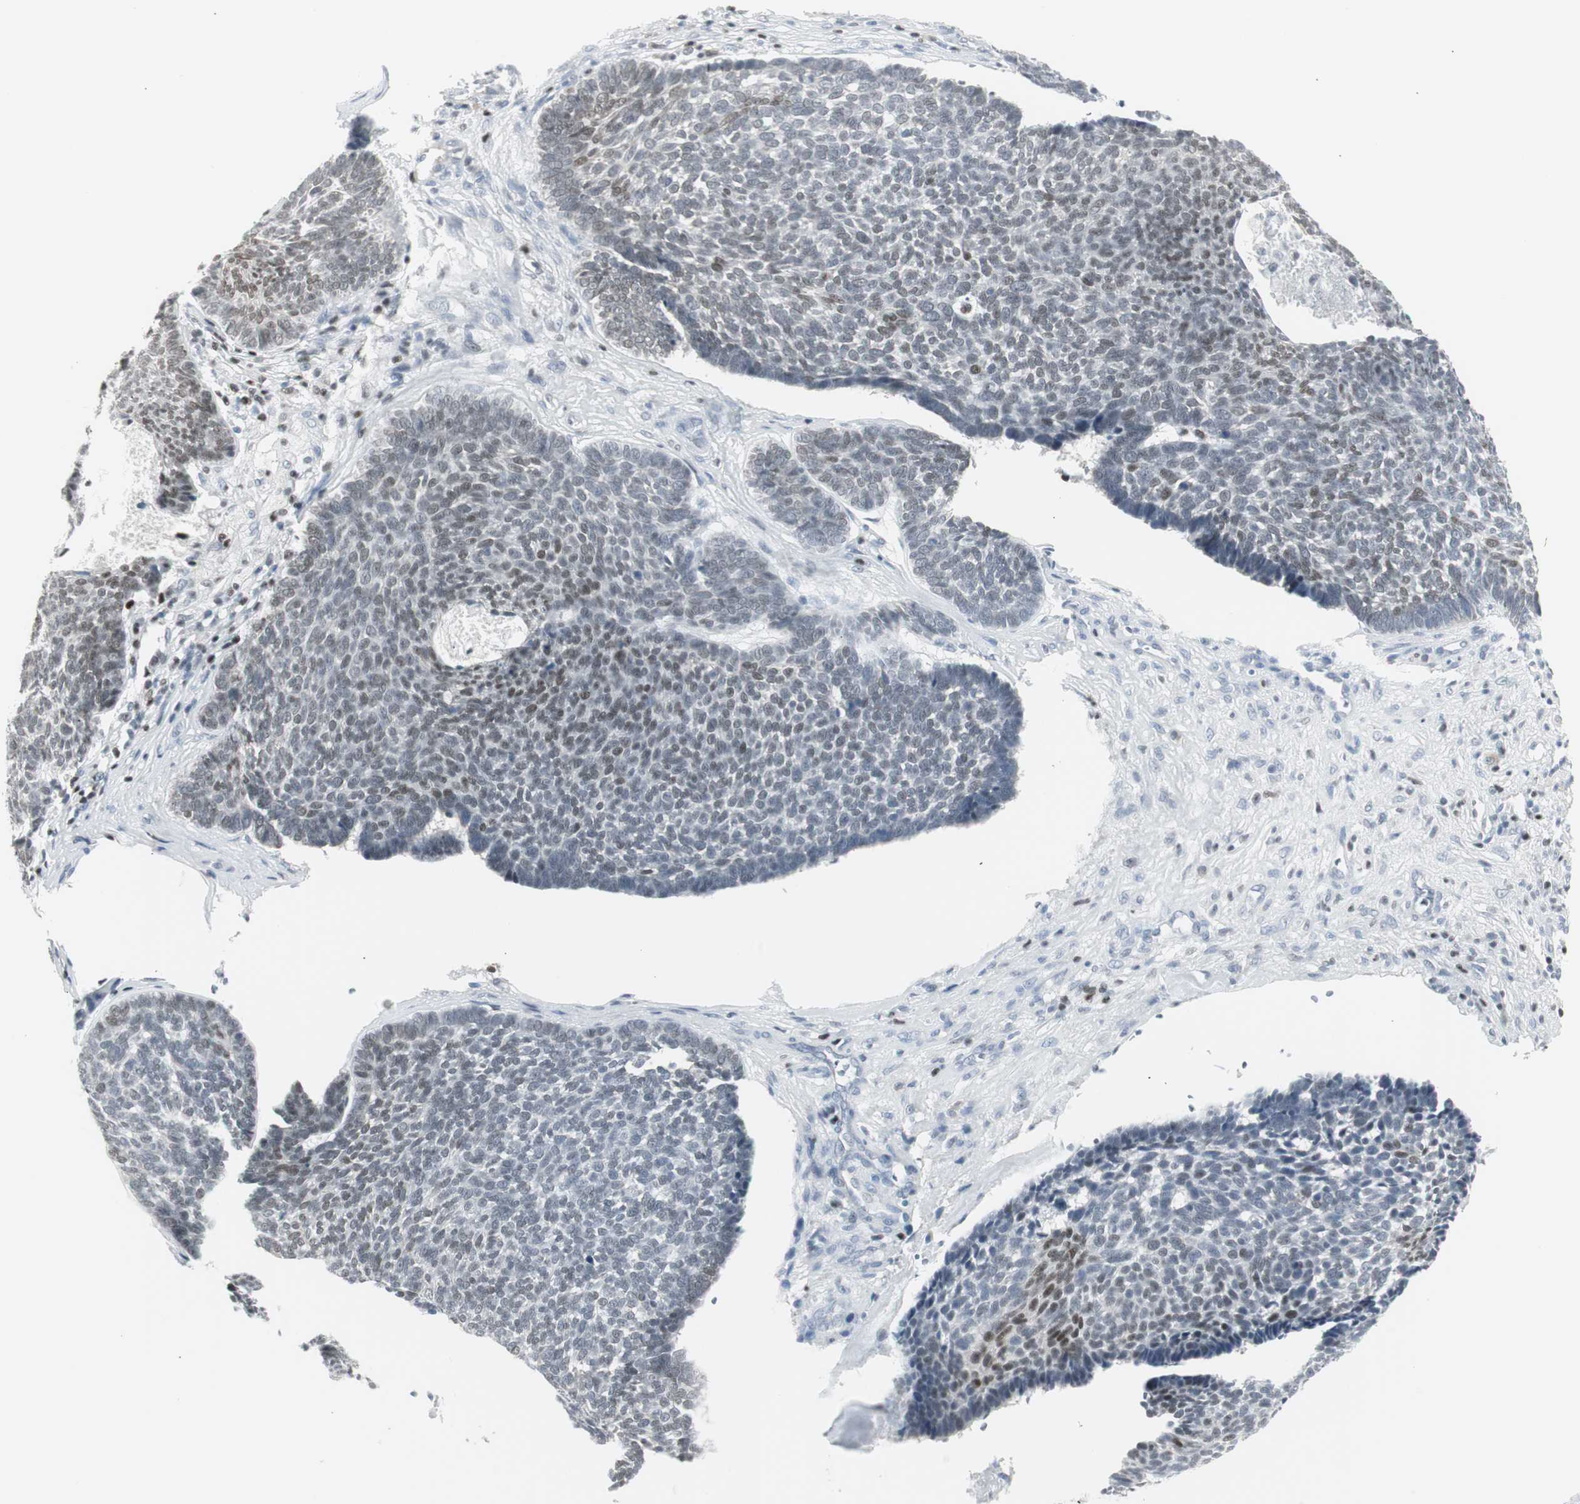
{"staining": {"intensity": "moderate", "quantity": "<25%", "location": "nuclear"}, "tissue": "skin cancer", "cell_type": "Tumor cells", "image_type": "cancer", "snomed": [{"axis": "morphology", "description": "Basal cell carcinoma"}, {"axis": "topography", "description": "Skin"}], "caption": "A brown stain shows moderate nuclear staining of a protein in skin cancer tumor cells.", "gene": "ZBTB7B", "patient": {"sex": "male", "age": 84}}